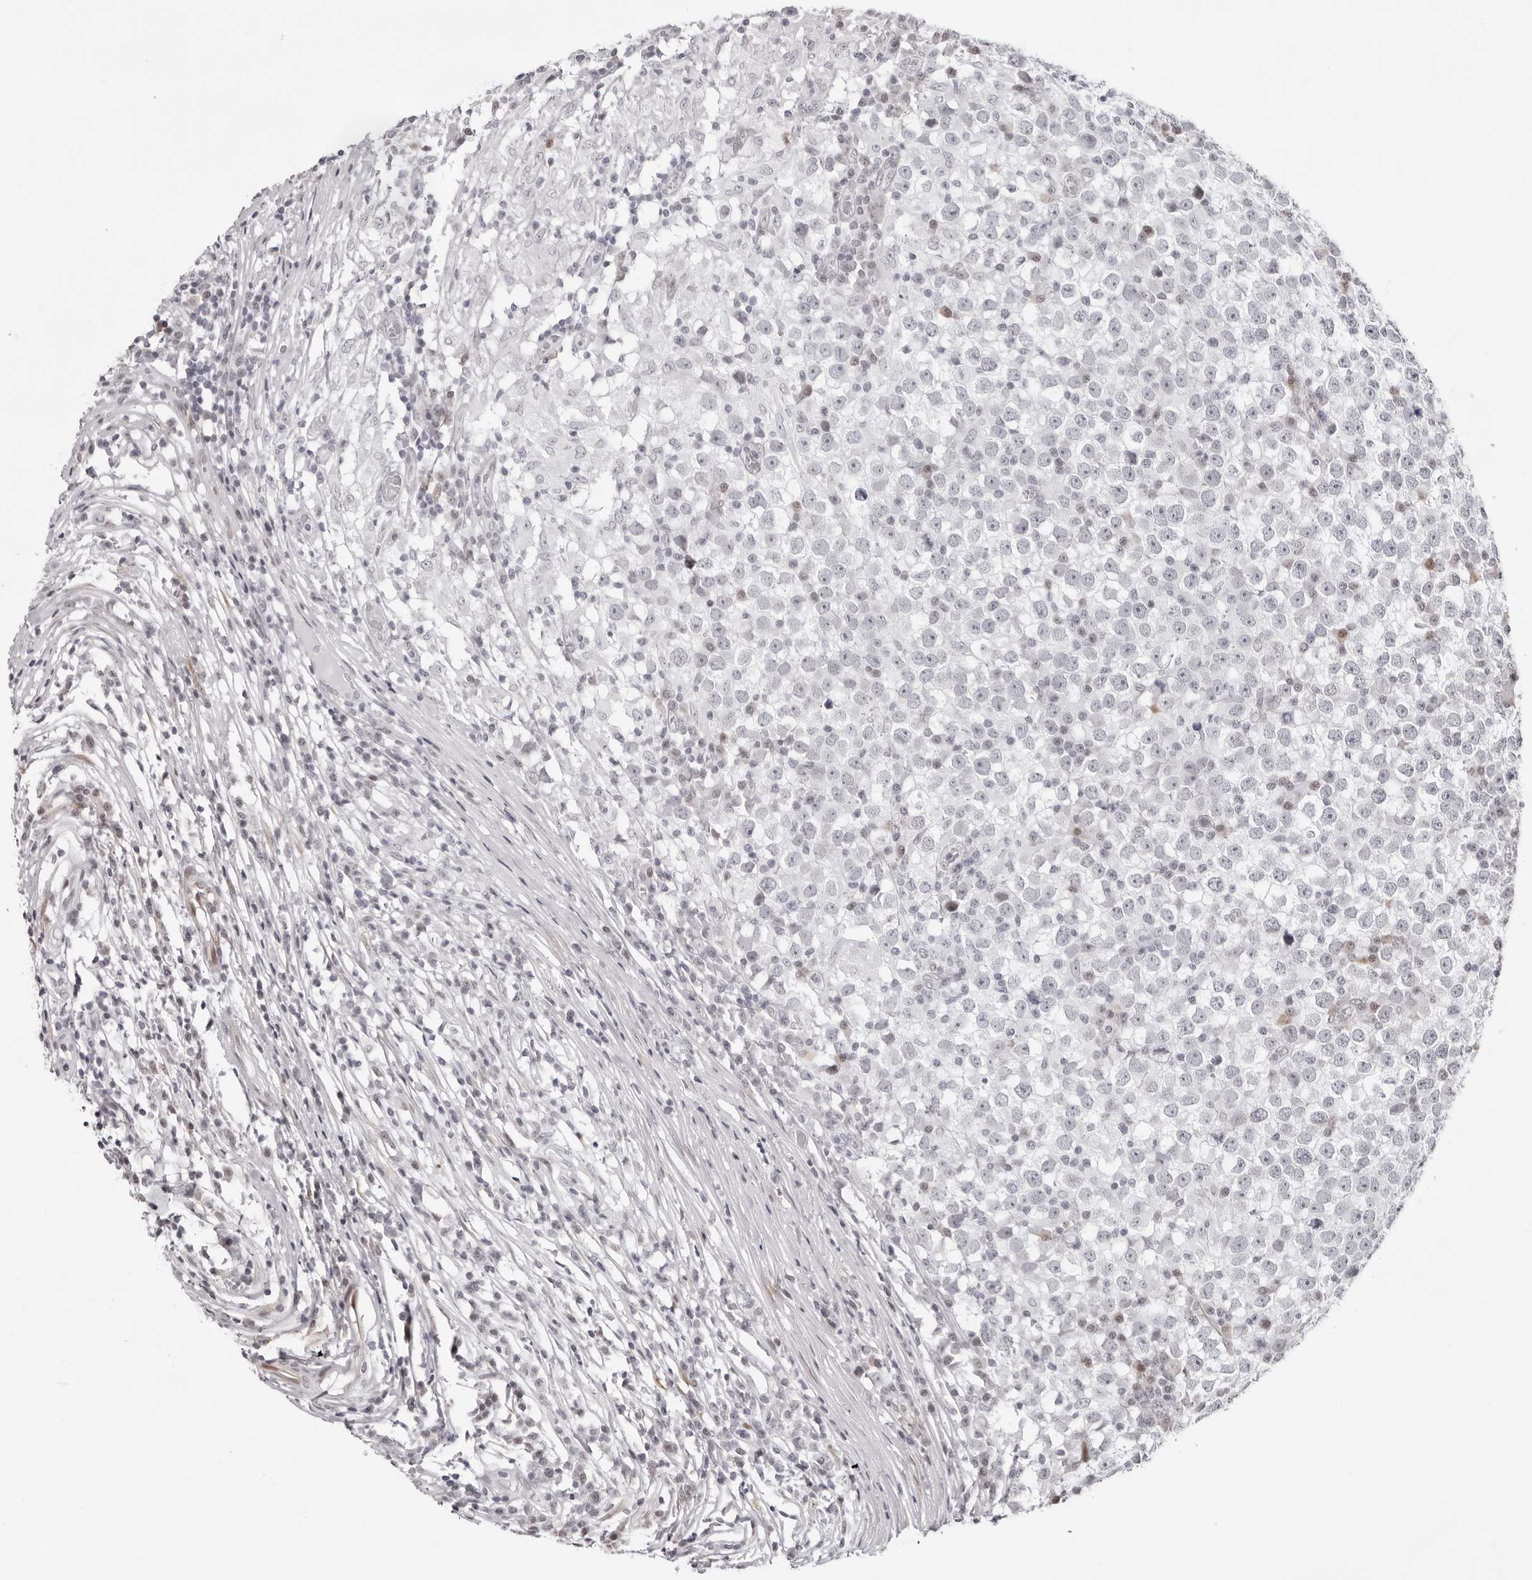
{"staining": {"intensity": "negative", "quantity": "none", "location": "none"}, "tissue": "testis cancer", "cell_type": "Tumor cells", "image_type": "cancer", "snomed": [{"axis": "morphology", "description": "Seminoma, NOS"}, {"axis": "topography", "description": "Testis"}], "caption": "This is a image of immunohistochemistry staining of testis cancer, which shows no staining in tumor cells. (DAB immunohistochemistry (IHC) with hematoxylin counter stain).", "gene": "NTPCR", "patient": {"sex": "male", "age": 65}}